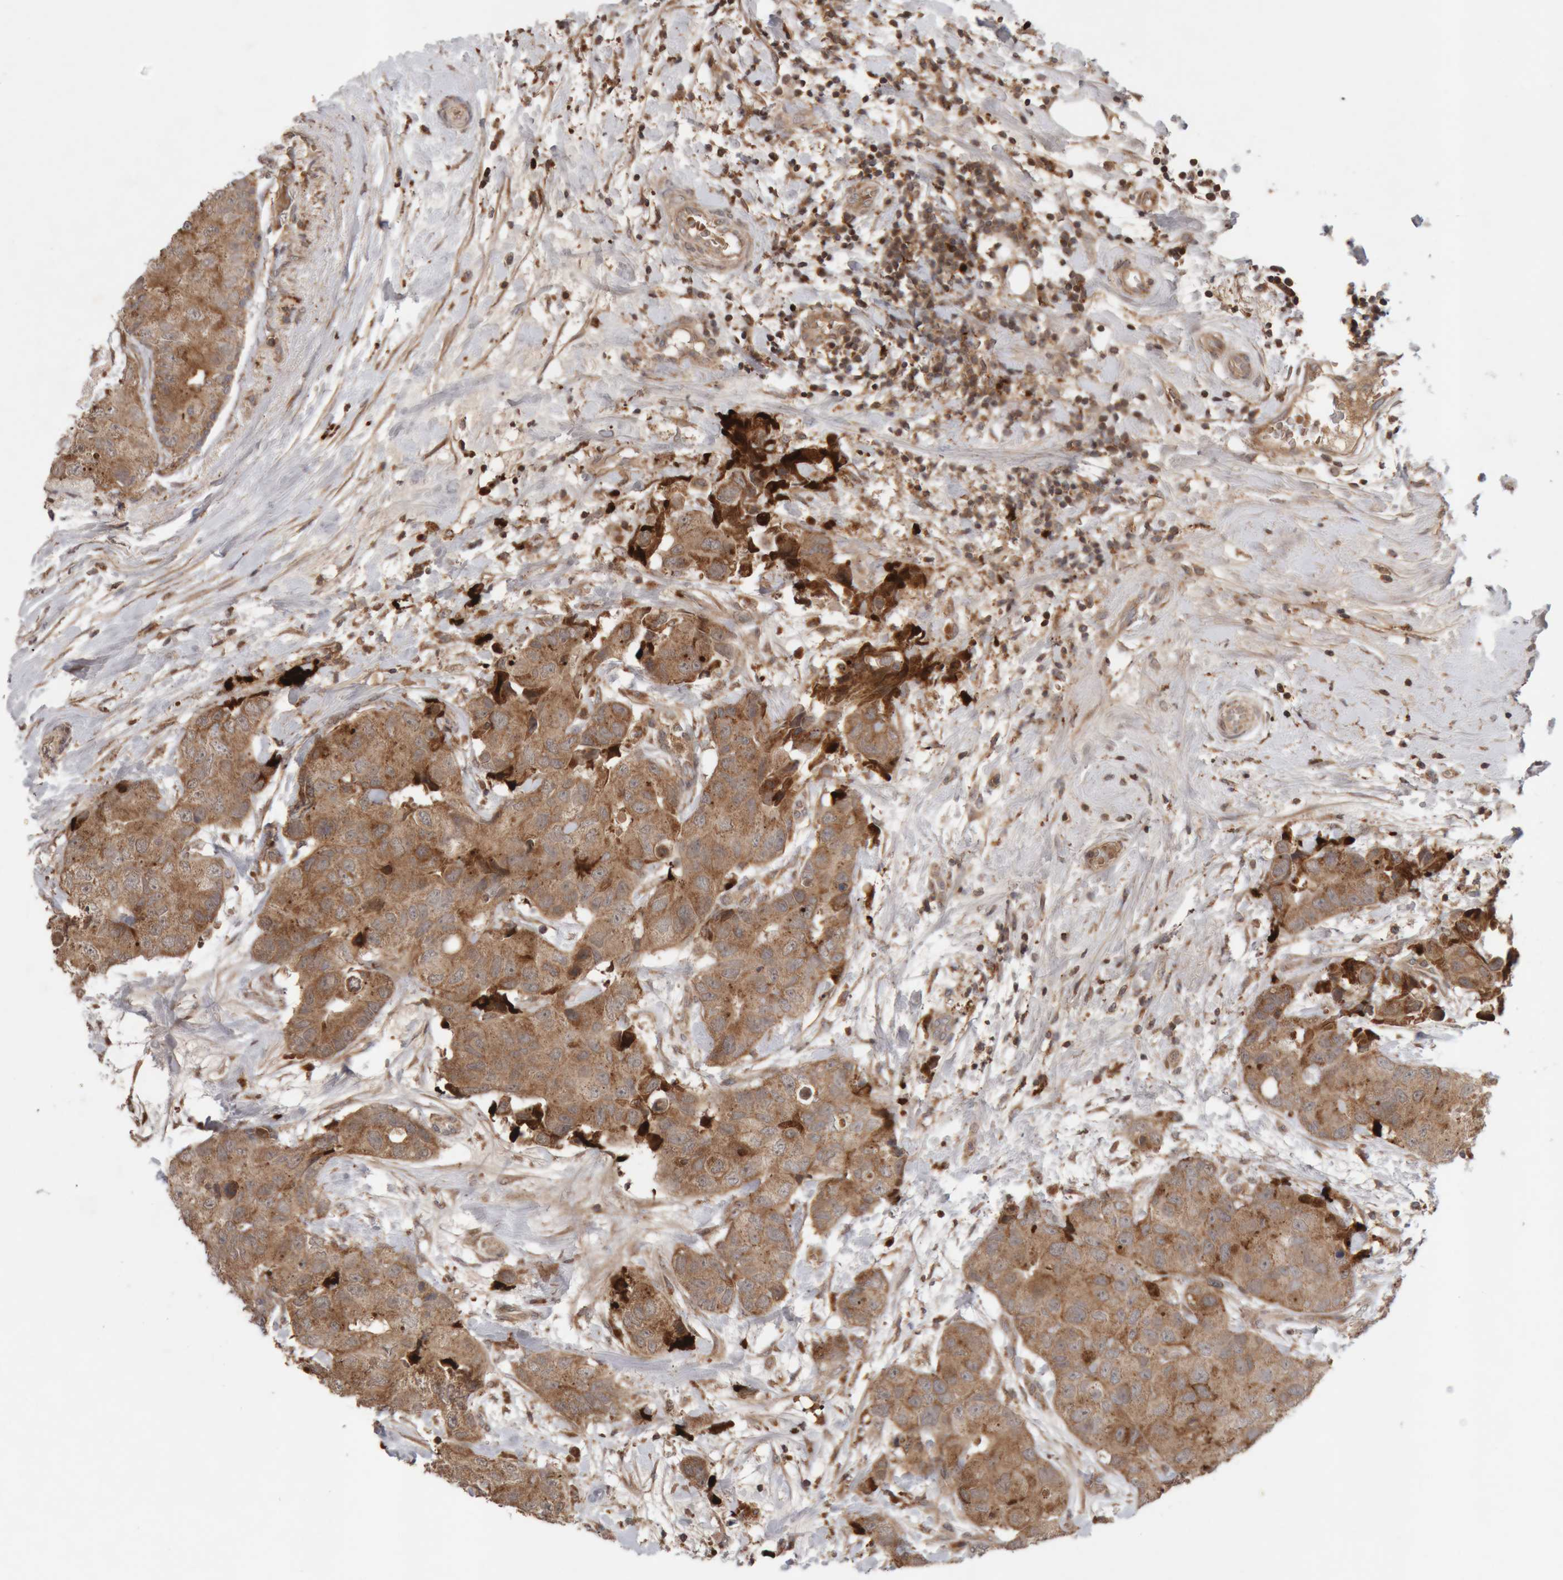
{"staining": {"intensity": "moderate", "quantity": ">75%", "location": "cytoplasmic/membranous"}, "tissue": "breast cancer", "cell_type": "Tumor cells", "image_type": "cancer", "snomed": [{"axis": "morphology", "description": "Duct carcinoma"}, {"axis": "topography", "description": "Breast"}], "caption": "The immunohistochemical stain labels moderate cytoplasmic/membranous staining in tumor cells of breast invasive ductal carcinoma tissue.", "gene": "KIF21B", "patient": {"sex": "female", "age": 62}}